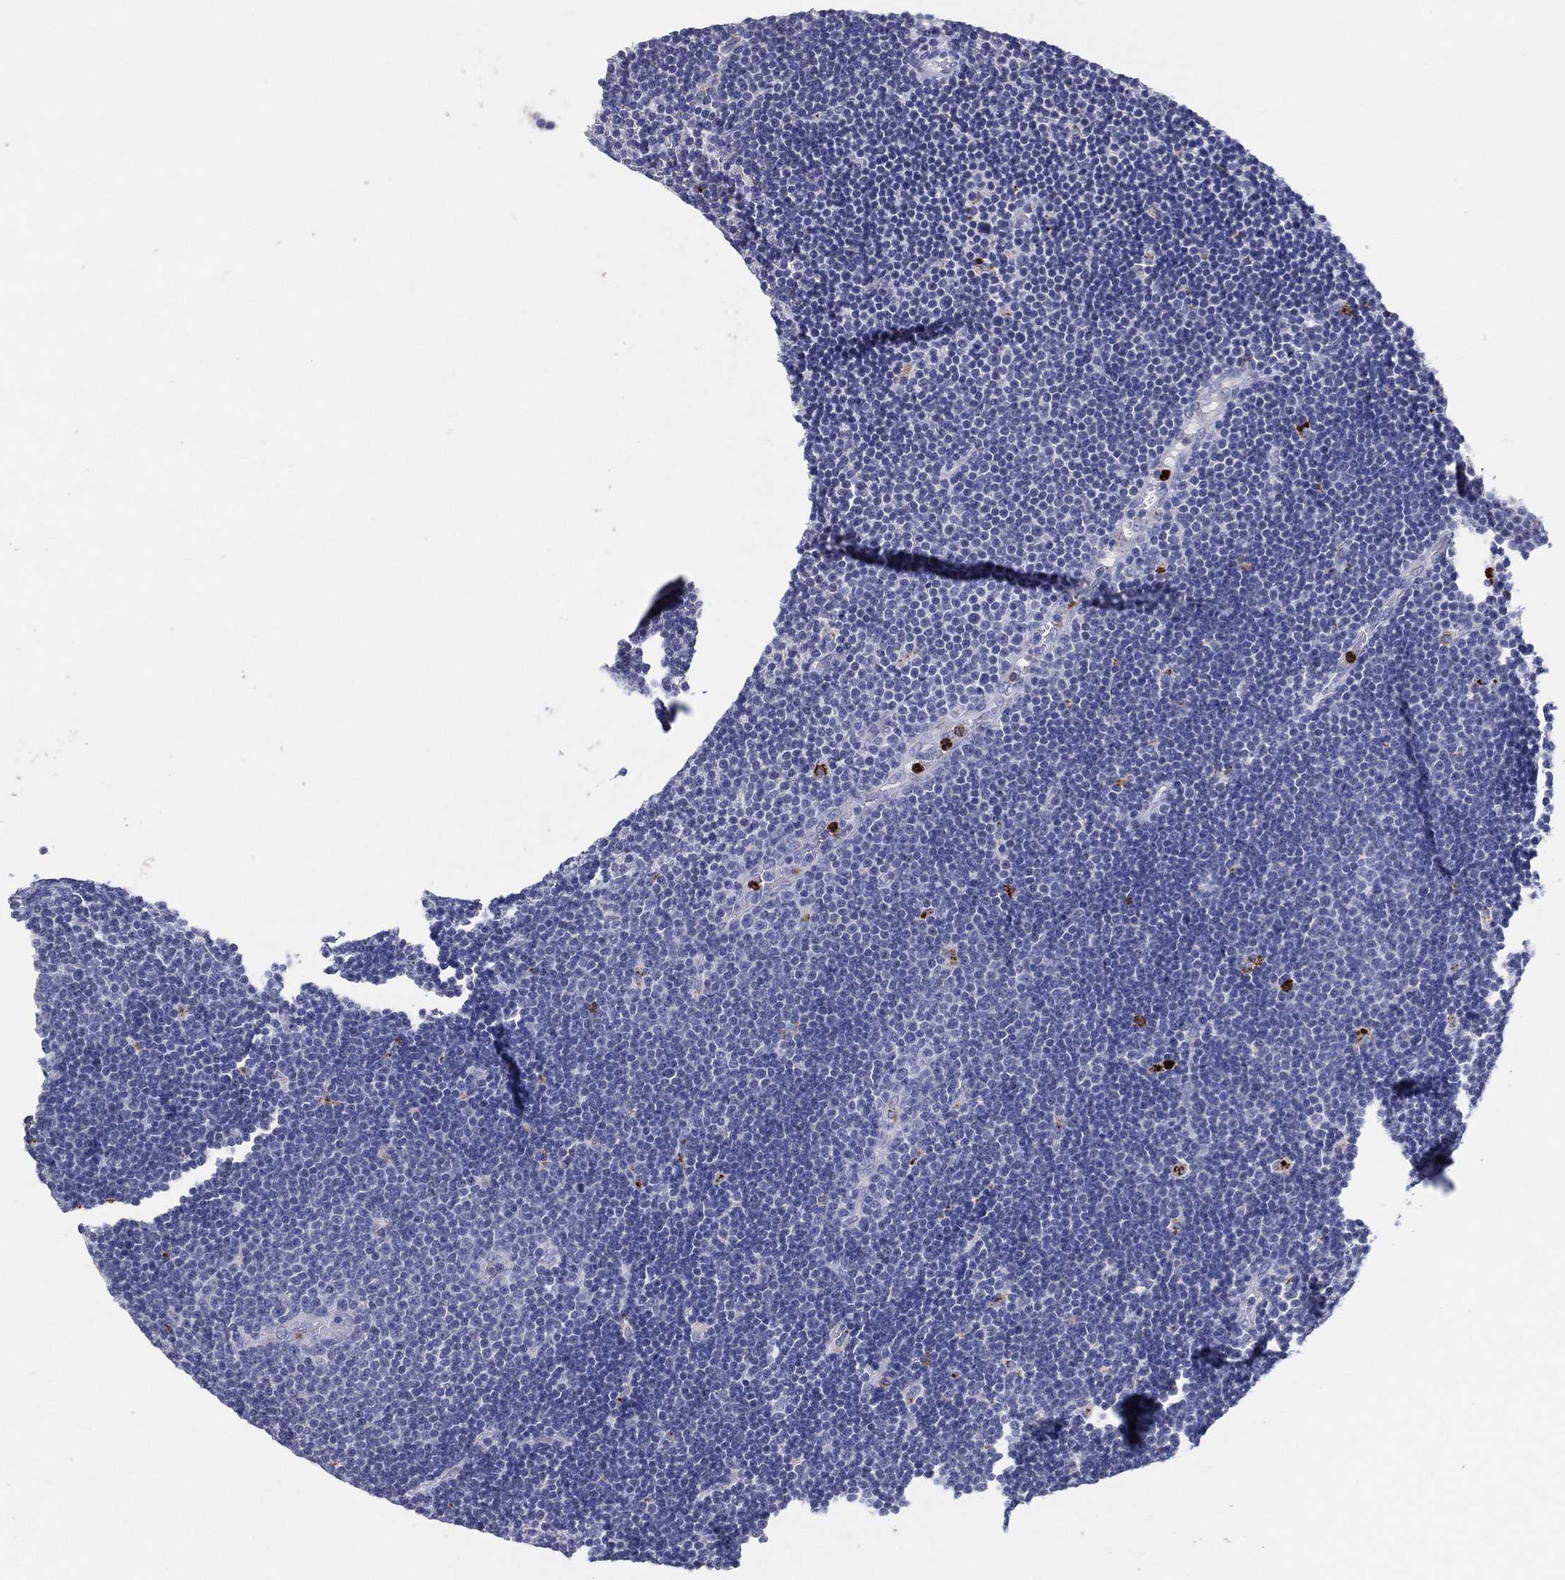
{"staining": {"intensity": "negative", "quantity": "none", "location": "none"}, "tissue": "lymphoma", "cell_type": "Tumor cells", "image_type": "cancer", "snomed": [{"axis": "morphology", "description": "Malignant lymphoma, non-Hodgkin's type, Low grade"}, {"axis": "topography", "description": "Brain"}], "caption": "Immunohistochemical staining of human lymphoma displays no significant positivity in tumor cells.", "gene": "PLAC8", "patient": {"sex": "female", "age": 66}}